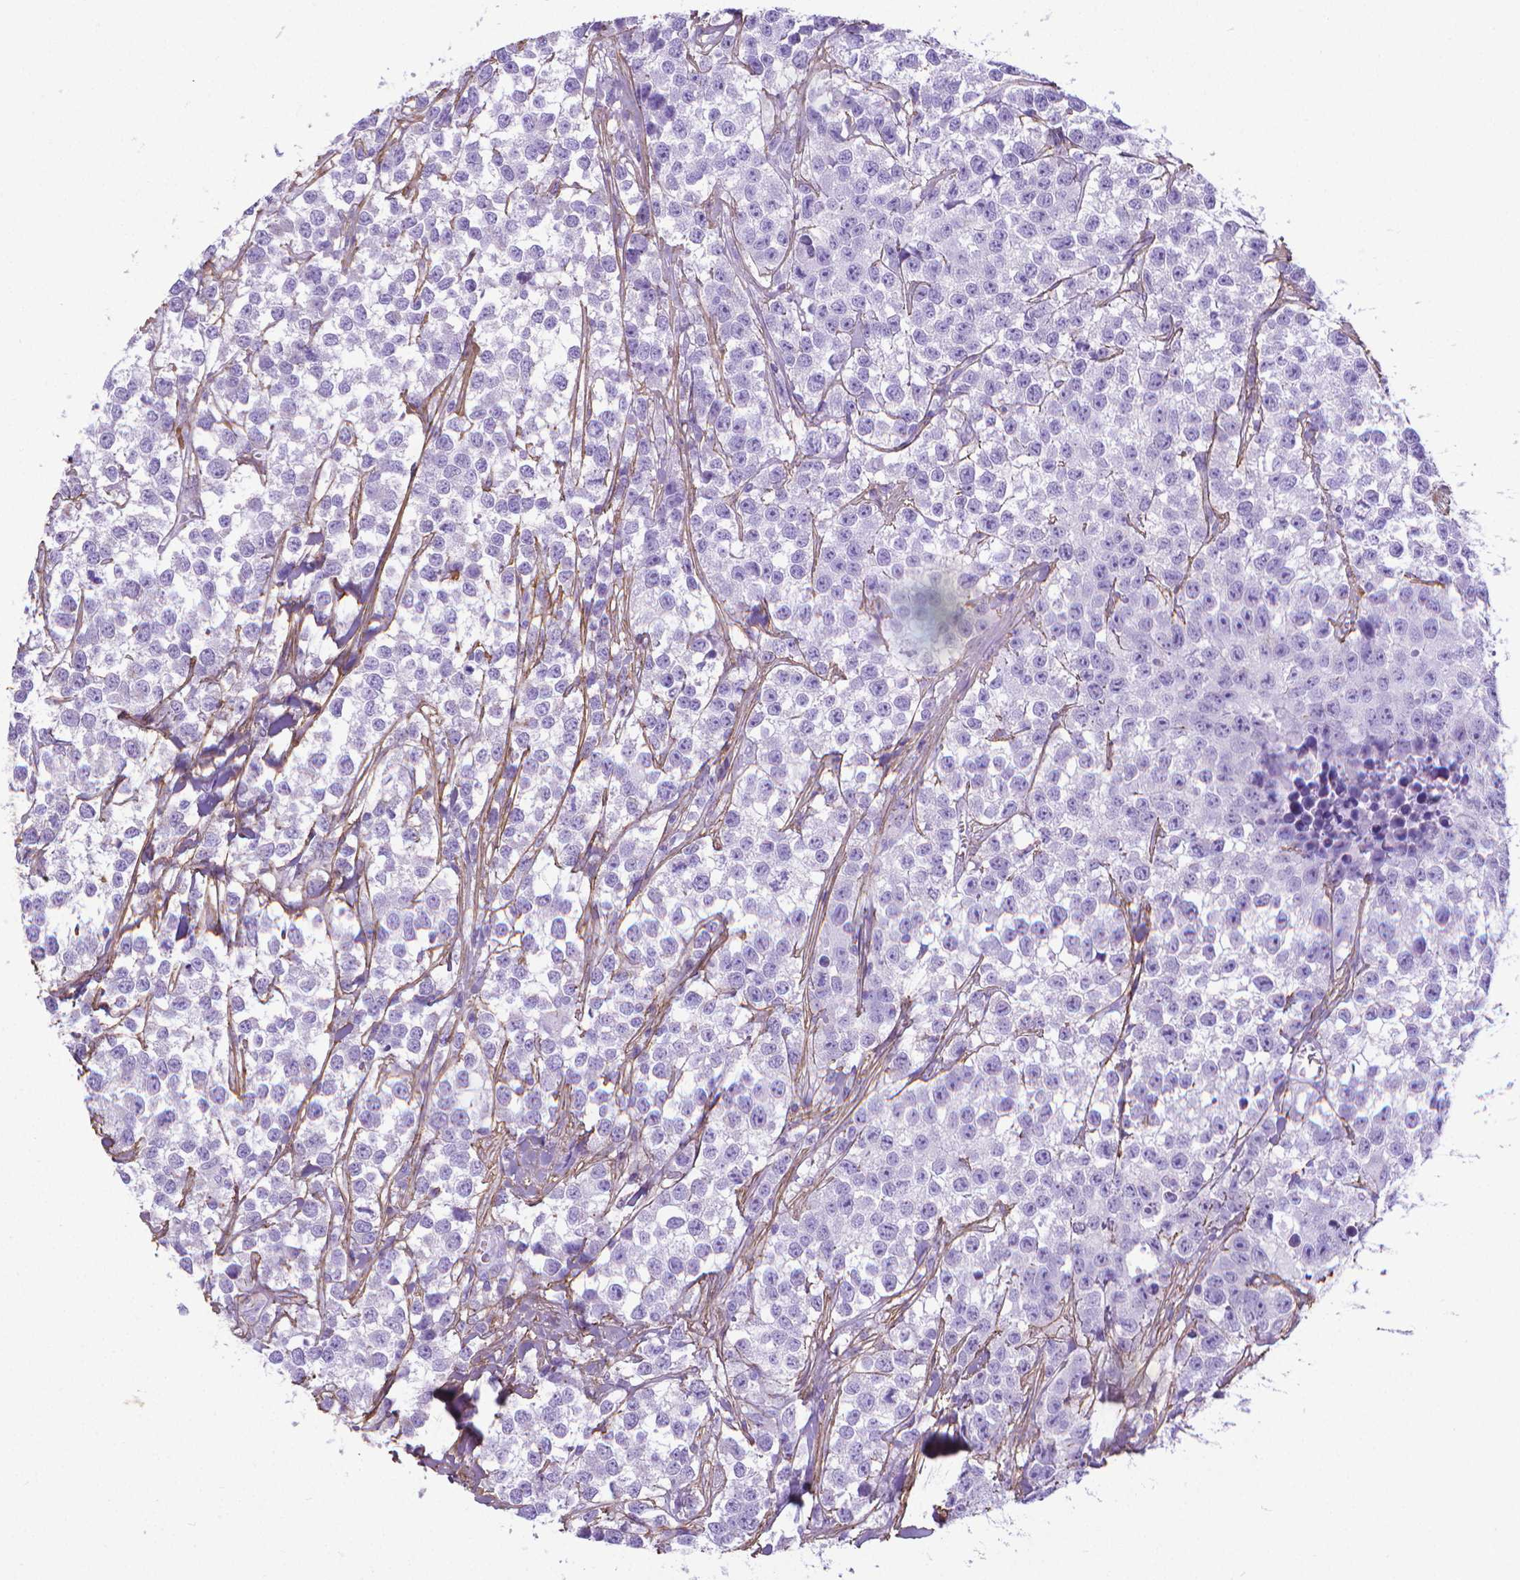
{"staining": {"intensity": "negative", "quantity": "none", "location": "none"}, "tissue": "testis cancer", "cell_type": "Tumor cells", "image_type": "cancer", "snomed": [{"axis": "morphology", "description": "Seminoma, NOS"}, {"axis": "topography", "description": "Testis"}], "caption": "Testis cancer was stained to show a protein in brown. There is no significant expression in tumor cells.", "gene": "MFAP2", "patient": {"sex": "male", "age": 59}}